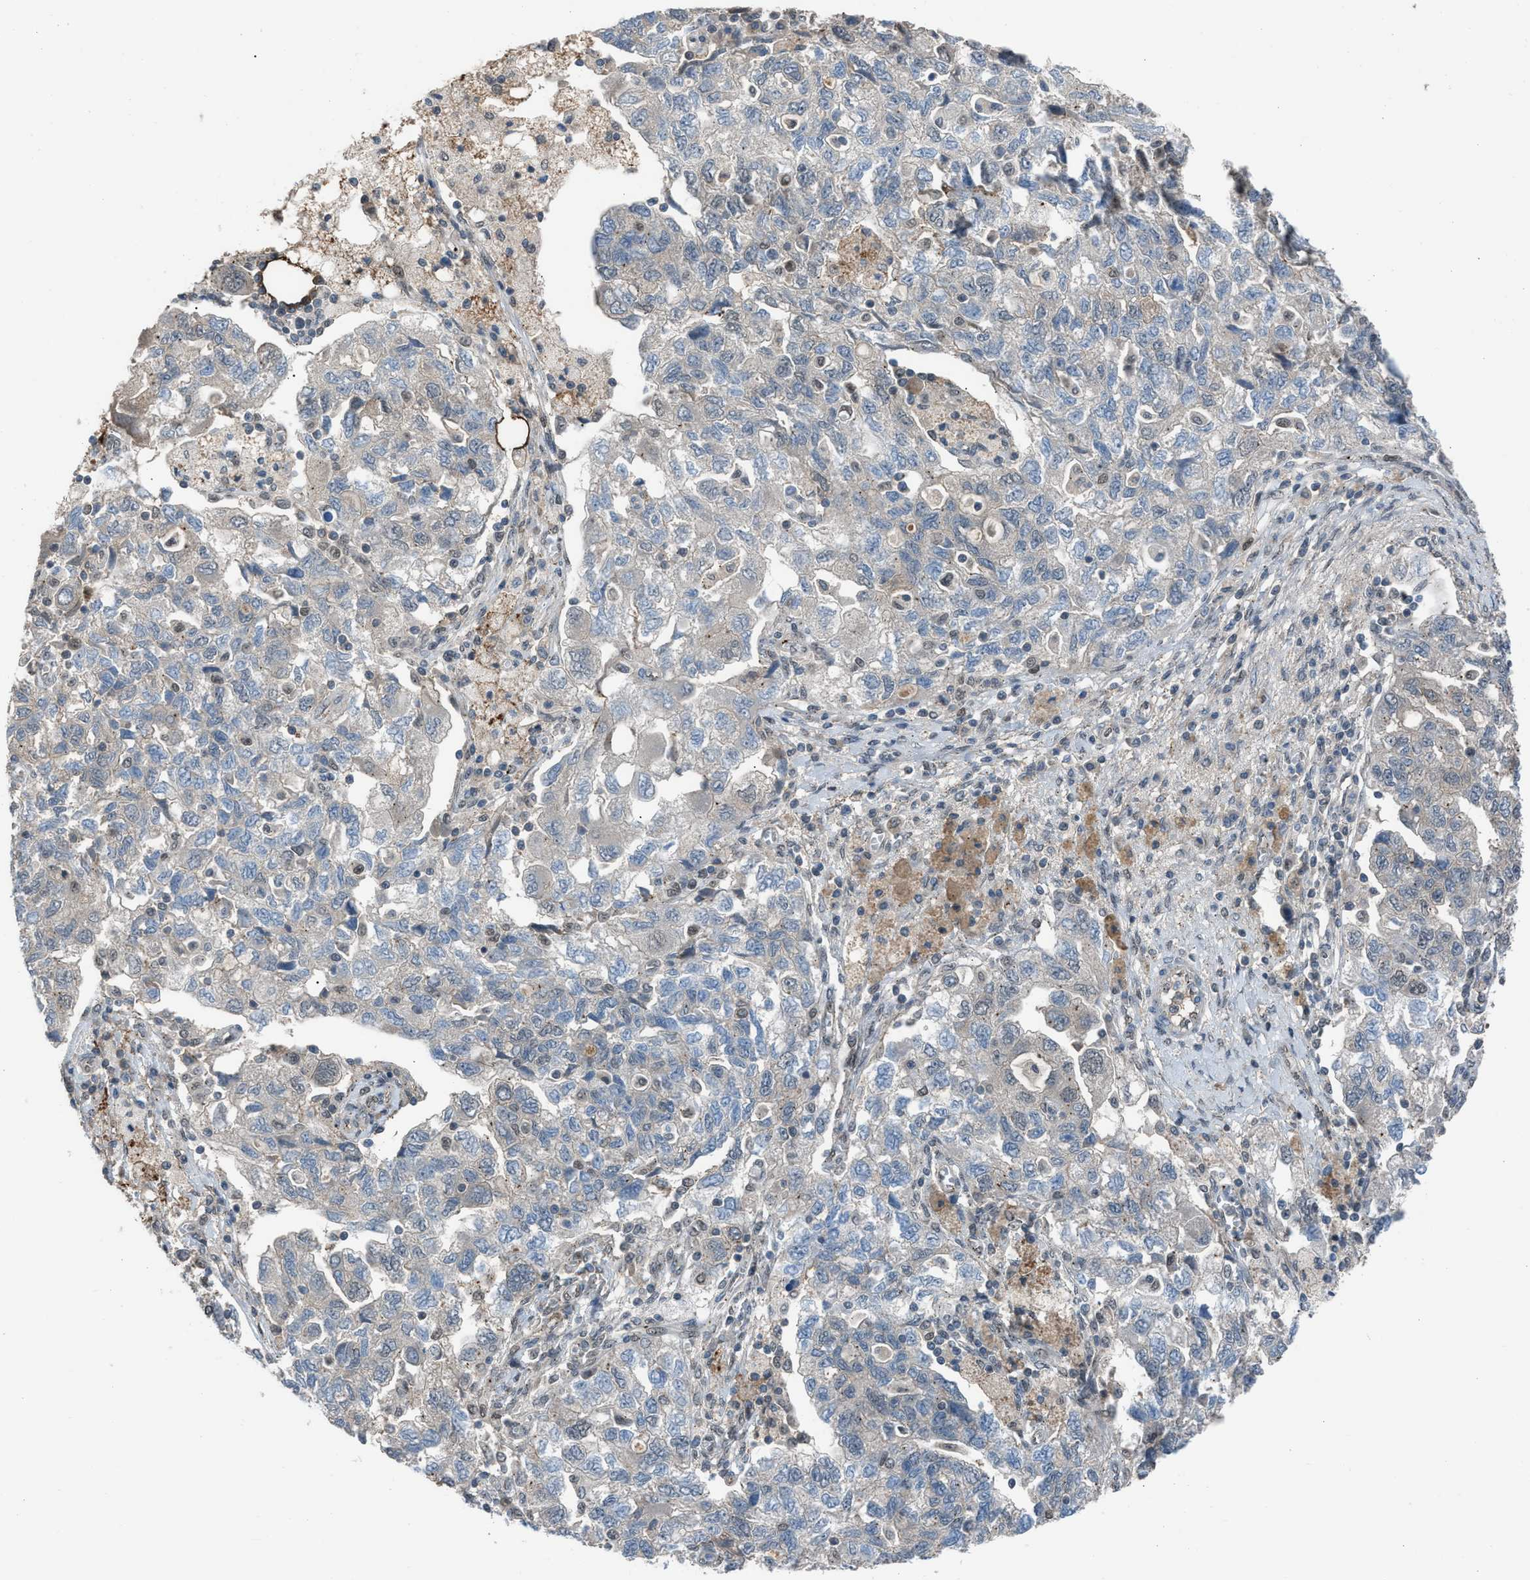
{"staining": {"intensity": "moderate", "quantity": "<25%", "location": "nuclear"}, "tissue": "ovarian cancer", "cell_type": "Tumor cells", "image_type": "cancer", "snomed": [{"axis": "morphology", "description": "Carcinoma, NOS"}, {"axis": "morphology", "description": "Cystadenocarcinoma, serous, NOS"}, {"axis": "topography", "description": "Ovary"}], "caption": "A brown stain highlights moderate nuclear positivity of a protein in ovarian cancer tumor cells.", "gene": "CRTC1", "patient": {"sex": "female", "age": 69}}